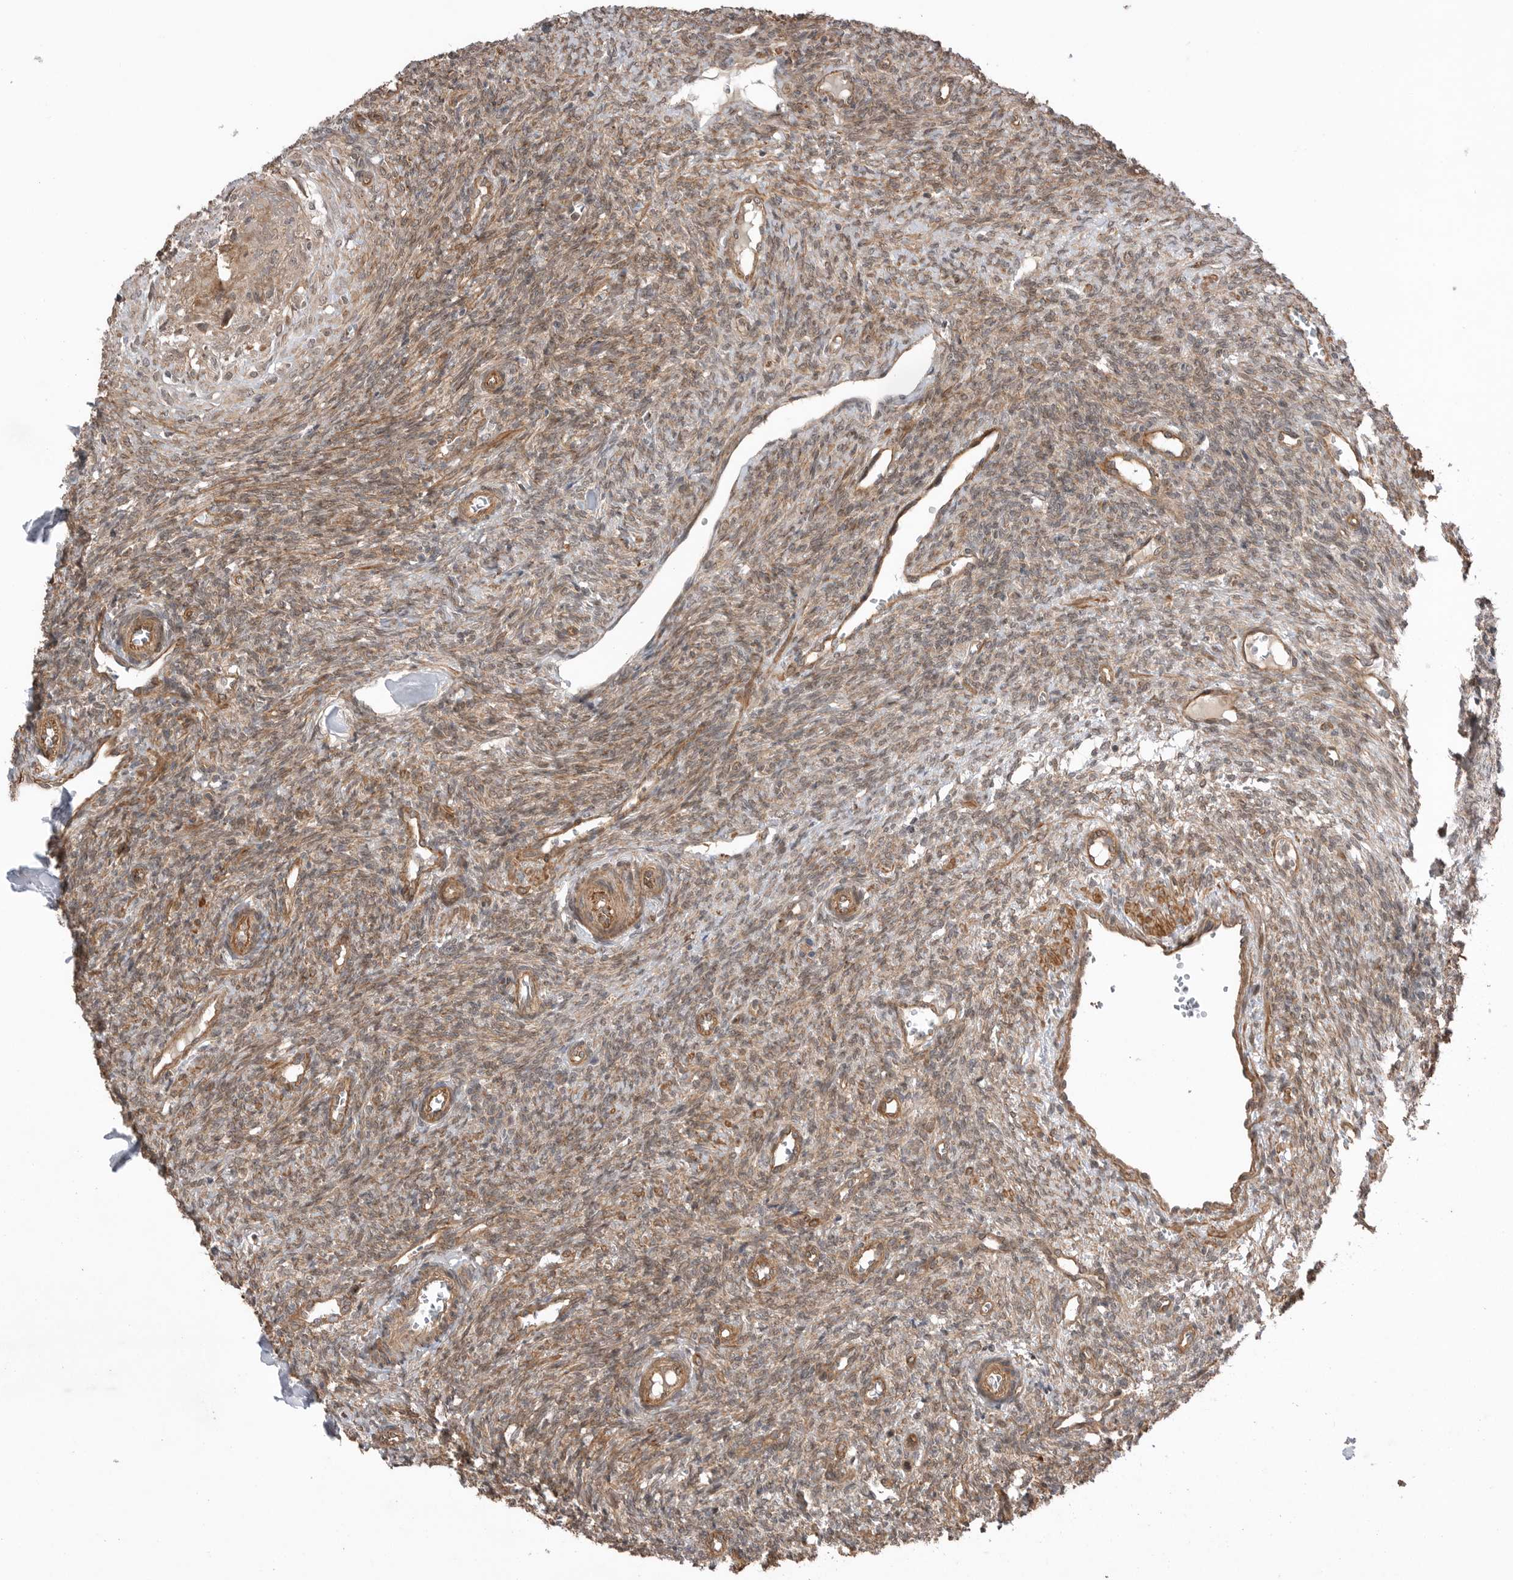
{"staining": {"intensity": "weak", "quantity": "25%-75%", "location": "cytoplasmic/membranous"}, "tissue": "ovary", "cell_type": "Ovarian stroma cells", "image_type": "normal", "snomed": [{"axis": "morphology", "description": "Normal tissue, NOS"}, {"axis": "topography", "description": "Ovary"}], "caption": "Immunohistochemical staining of unremarkable human ovary demonstrates low levels of weak cytoplasmic/membranous expression in about 25%-75% of ovarian stroma cells. (Stains: DAB in brown, nuclei in blue, Microscopy: brightfield microscopy at high magnification).", "gene": "PEAK1", "patient": {"sex": "female", "age": 41}}